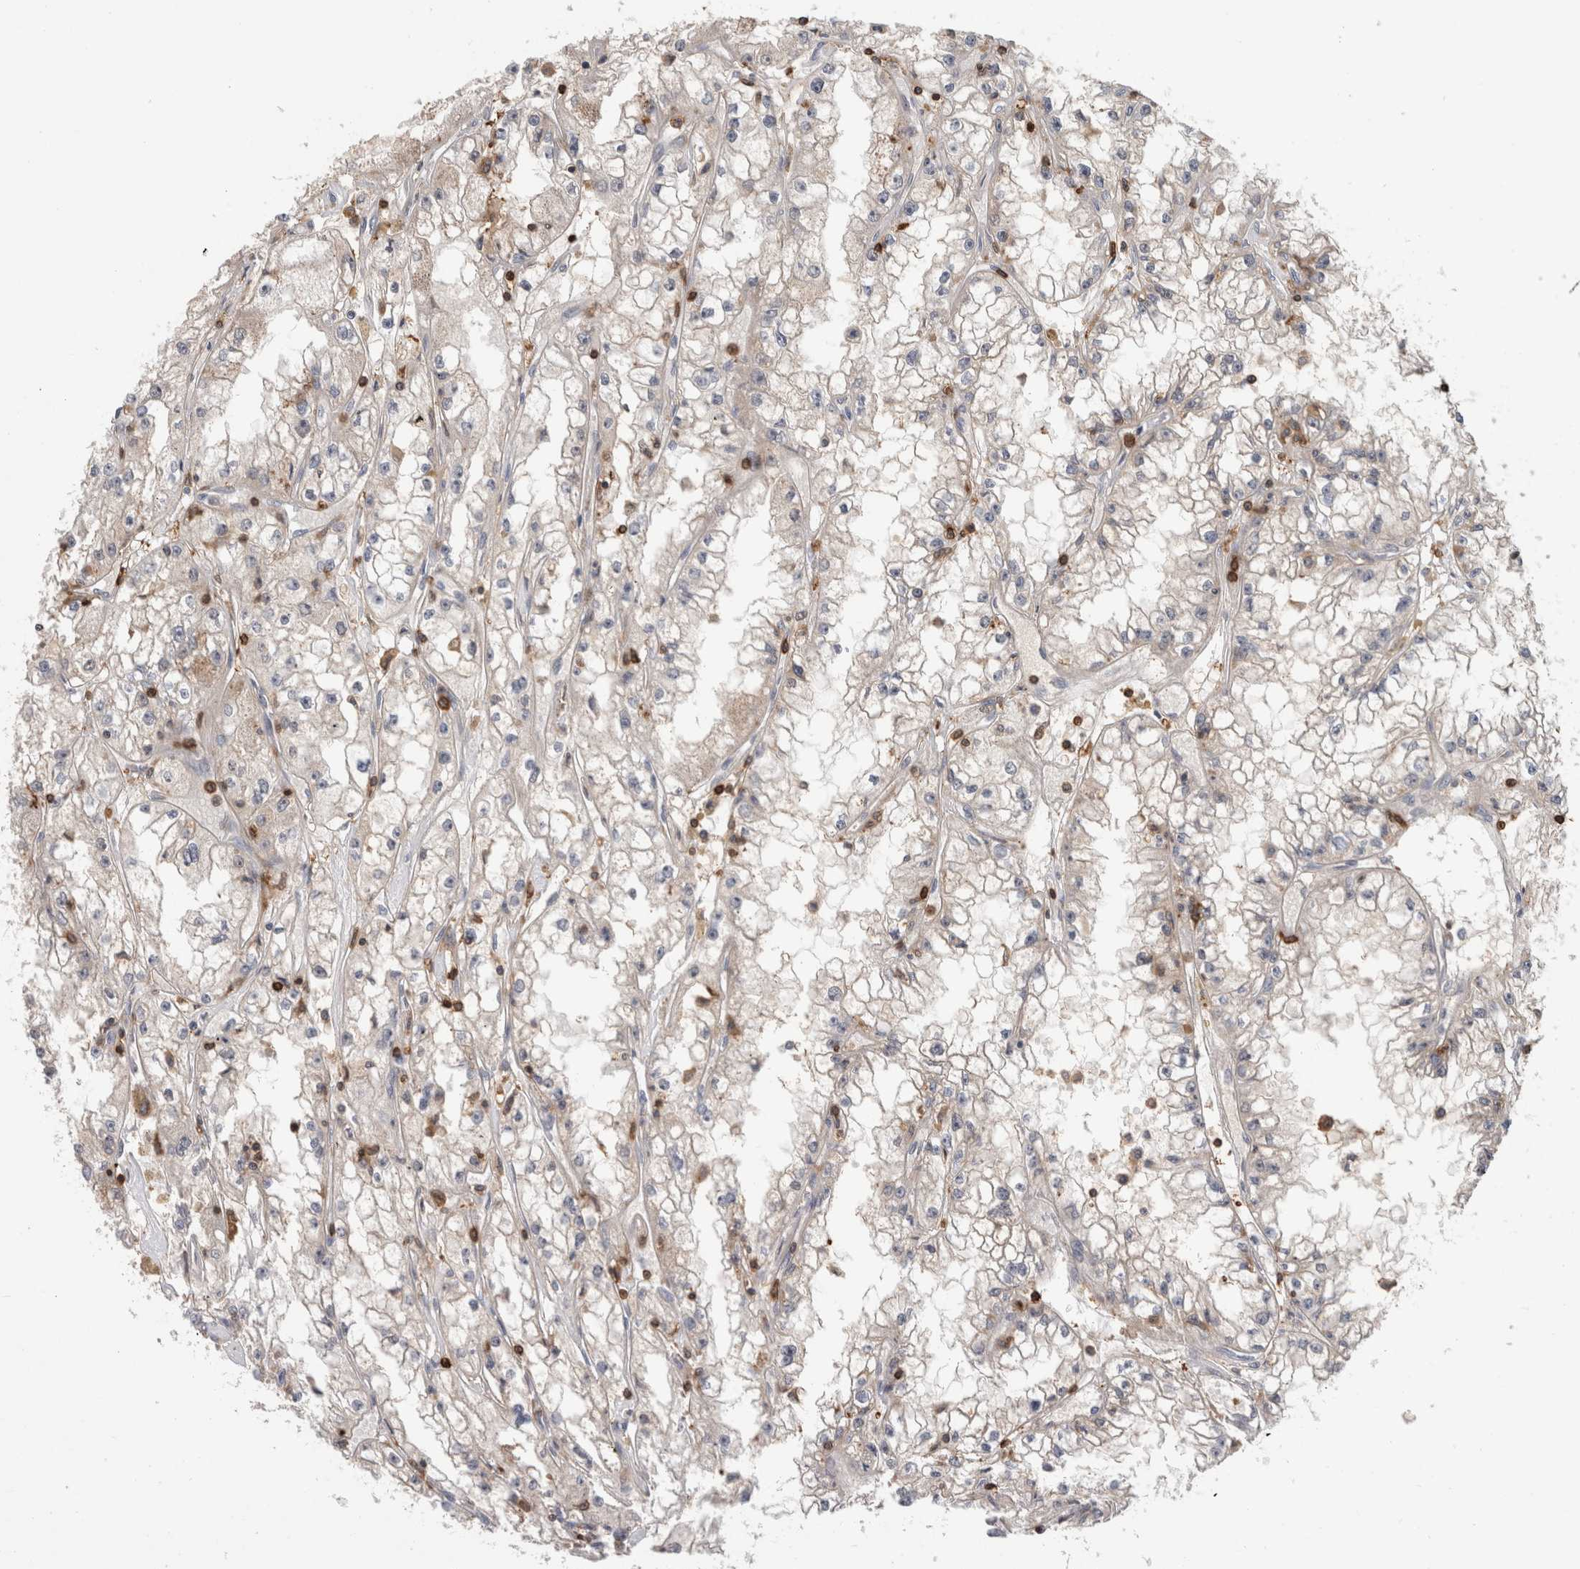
{"staining": {"intensity": "negative", "quantity": "none", "location": "none"}, "tissue": "renal cancer", "cell_type": "Tumor cells", "image_type": "cancer", "snomed": [{"axis": "morphology", "description": "Adenocarcinoma, NOS"}, {"axis": "topography", "description": "Kidney"}], "caption": "Immunohistochemistry image of renal cancer (adenocarcinoma) stained for a protein (brown), which displays no staining in tumor cells.", "gene": "GFRA2", "patient": {"sex": "male", "age": 56}}